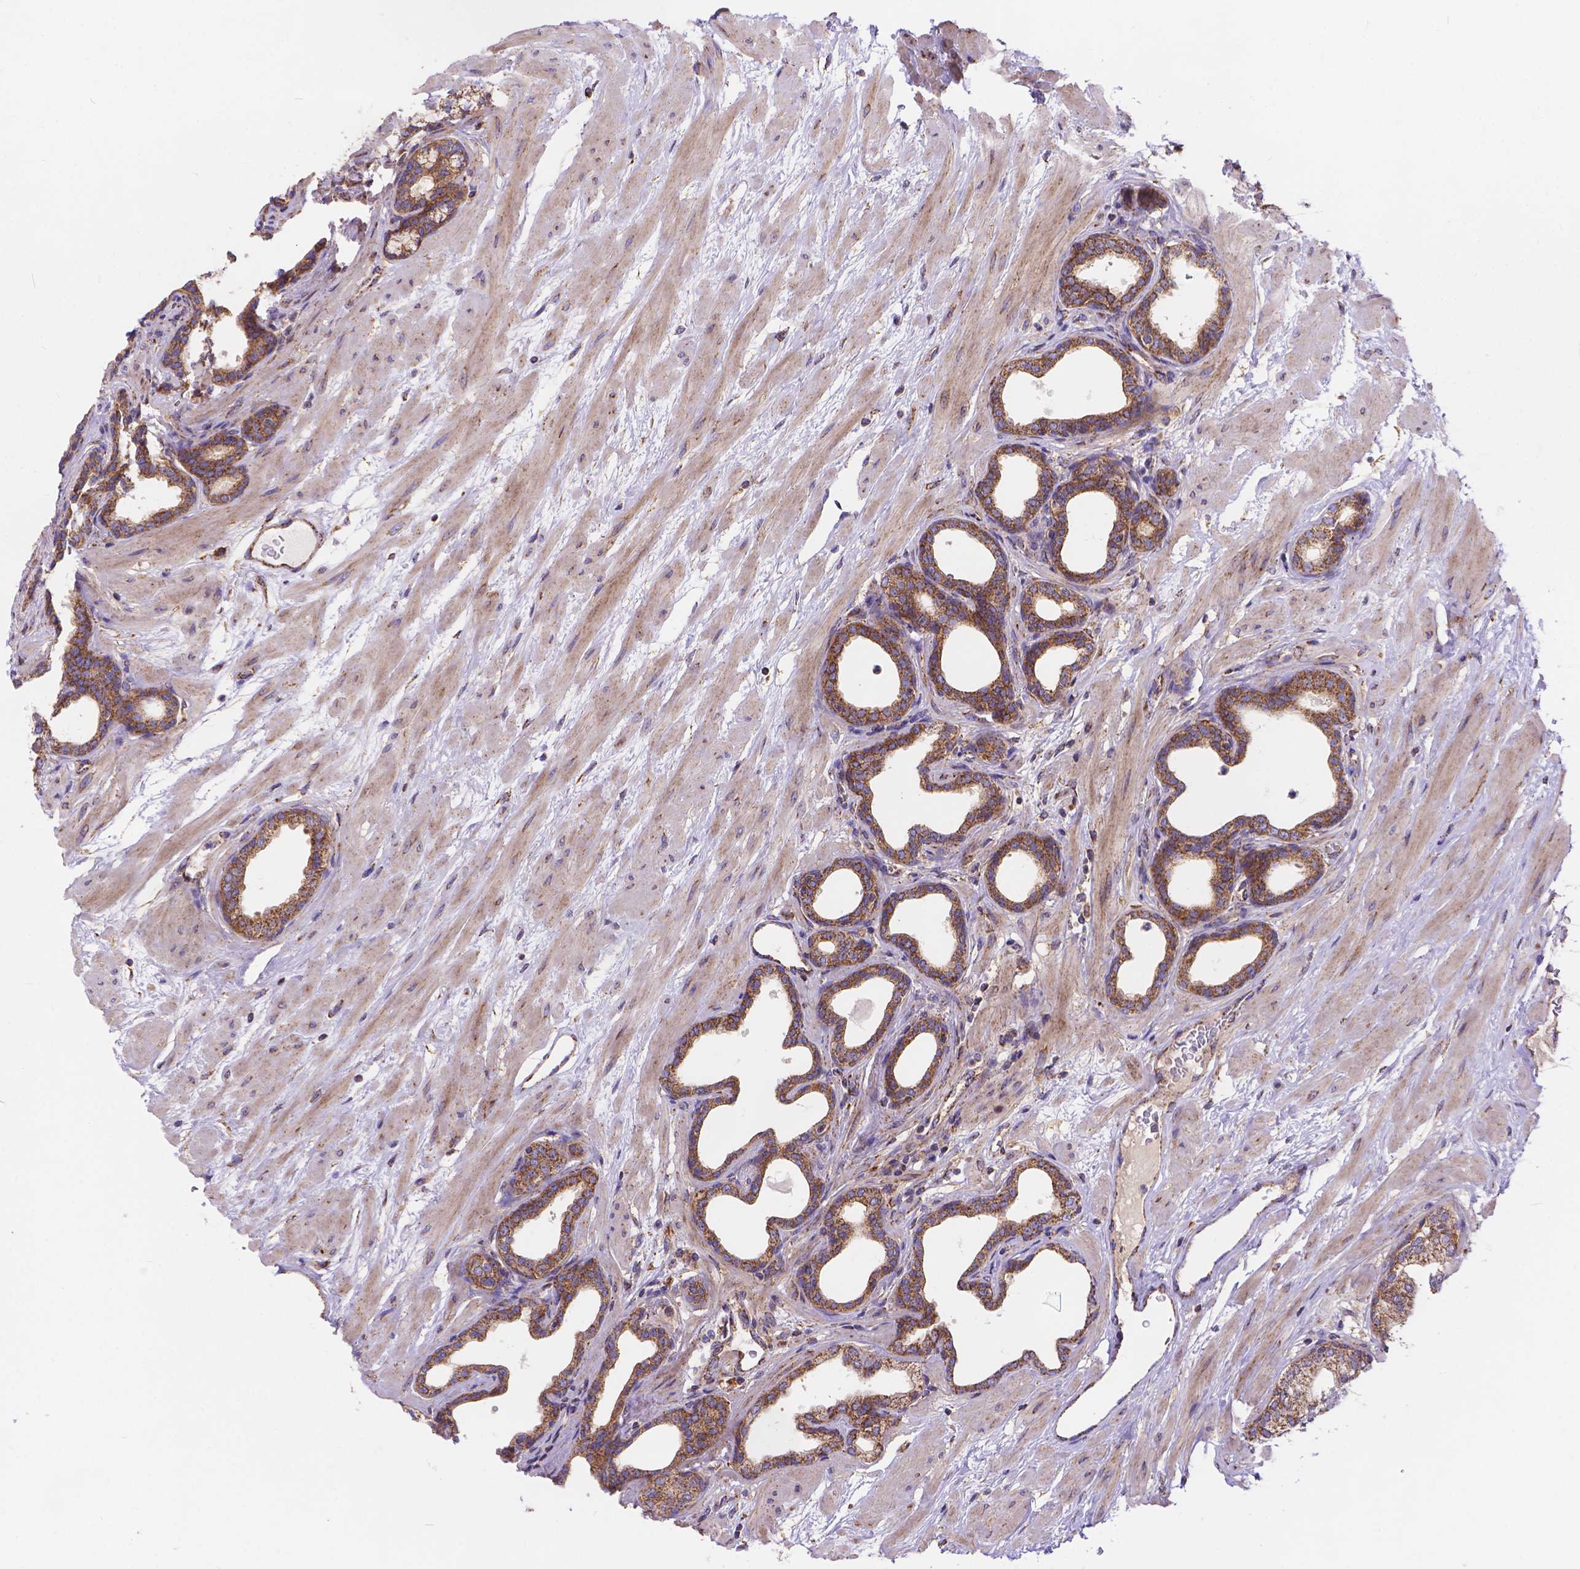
{"staining": {"intensity": "moderate", "quantity": "25%-75%", "location": "cytoplasmic/membranous"}, "tissue": "prostate", "cell_type": "Glandular cells", "image_type": "normal", "snomed": [{"axis": "morphology", "description": "Normal tissue, NOS"}, {"axis": "topography", "description": "Prostate"}], "caption": "Human prostate stained with a brown dye reveals moderate cytoplasmic/membranous positive positivity in approximately 25%-75% of glandular cells.", "gene": "AK3", "patient": {"sex": "male", "age": 37}}